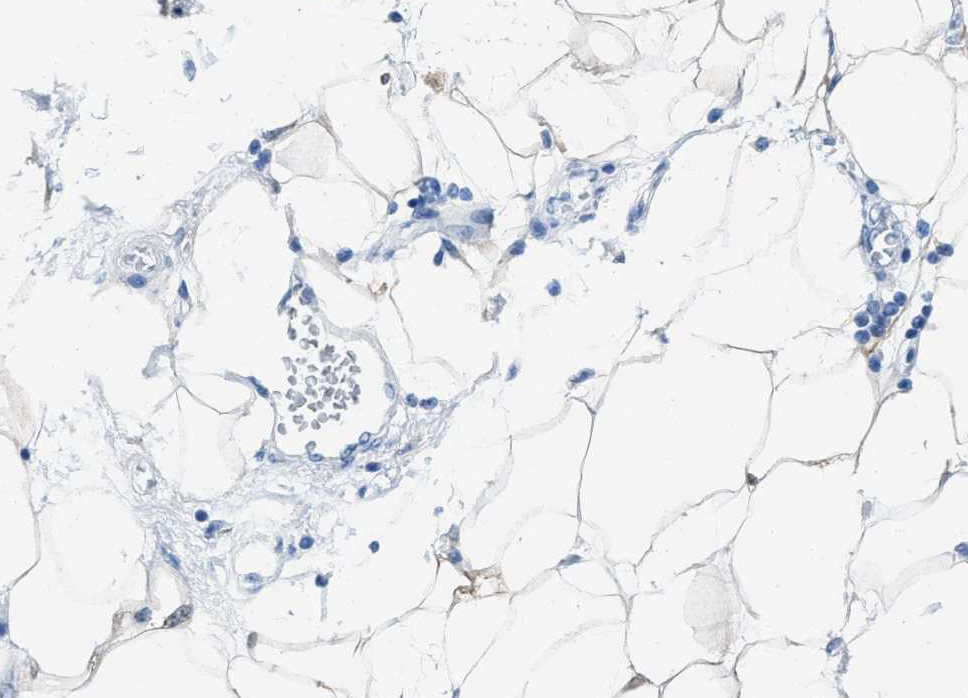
{"staining": {"intensity": "moderate", "quantity": ">75%", "location": "cytoplasmic/membranous"}, "tissue": "adipose tissue", "cell_type": "Adipocytes", "image_type": "normal", "snomed": [{"axis": "morphology", "description": "Normal tissue, NOS"}, {"axis": "morphology", "description": "Adenocarcinoma, NOS"}, {"axis": "topography", "description": "Duodenum"}, {"axis": "topography", "description": "Peripheral nerve tissue"}], "caption": "Immunohistochemistry (IHC) histopathology image of unremarkable adipose tissue: adipose tissue stained using immunohistochemistry (IHC) exhibits medium levels of moderate protein expression localized specifically in the cytoplasmic/membranous of adipocytes, appearing as a cytoplasmic/membranous brown color.", "gene": "AMACR", "patient": {"sex": "female", "age": 60}}